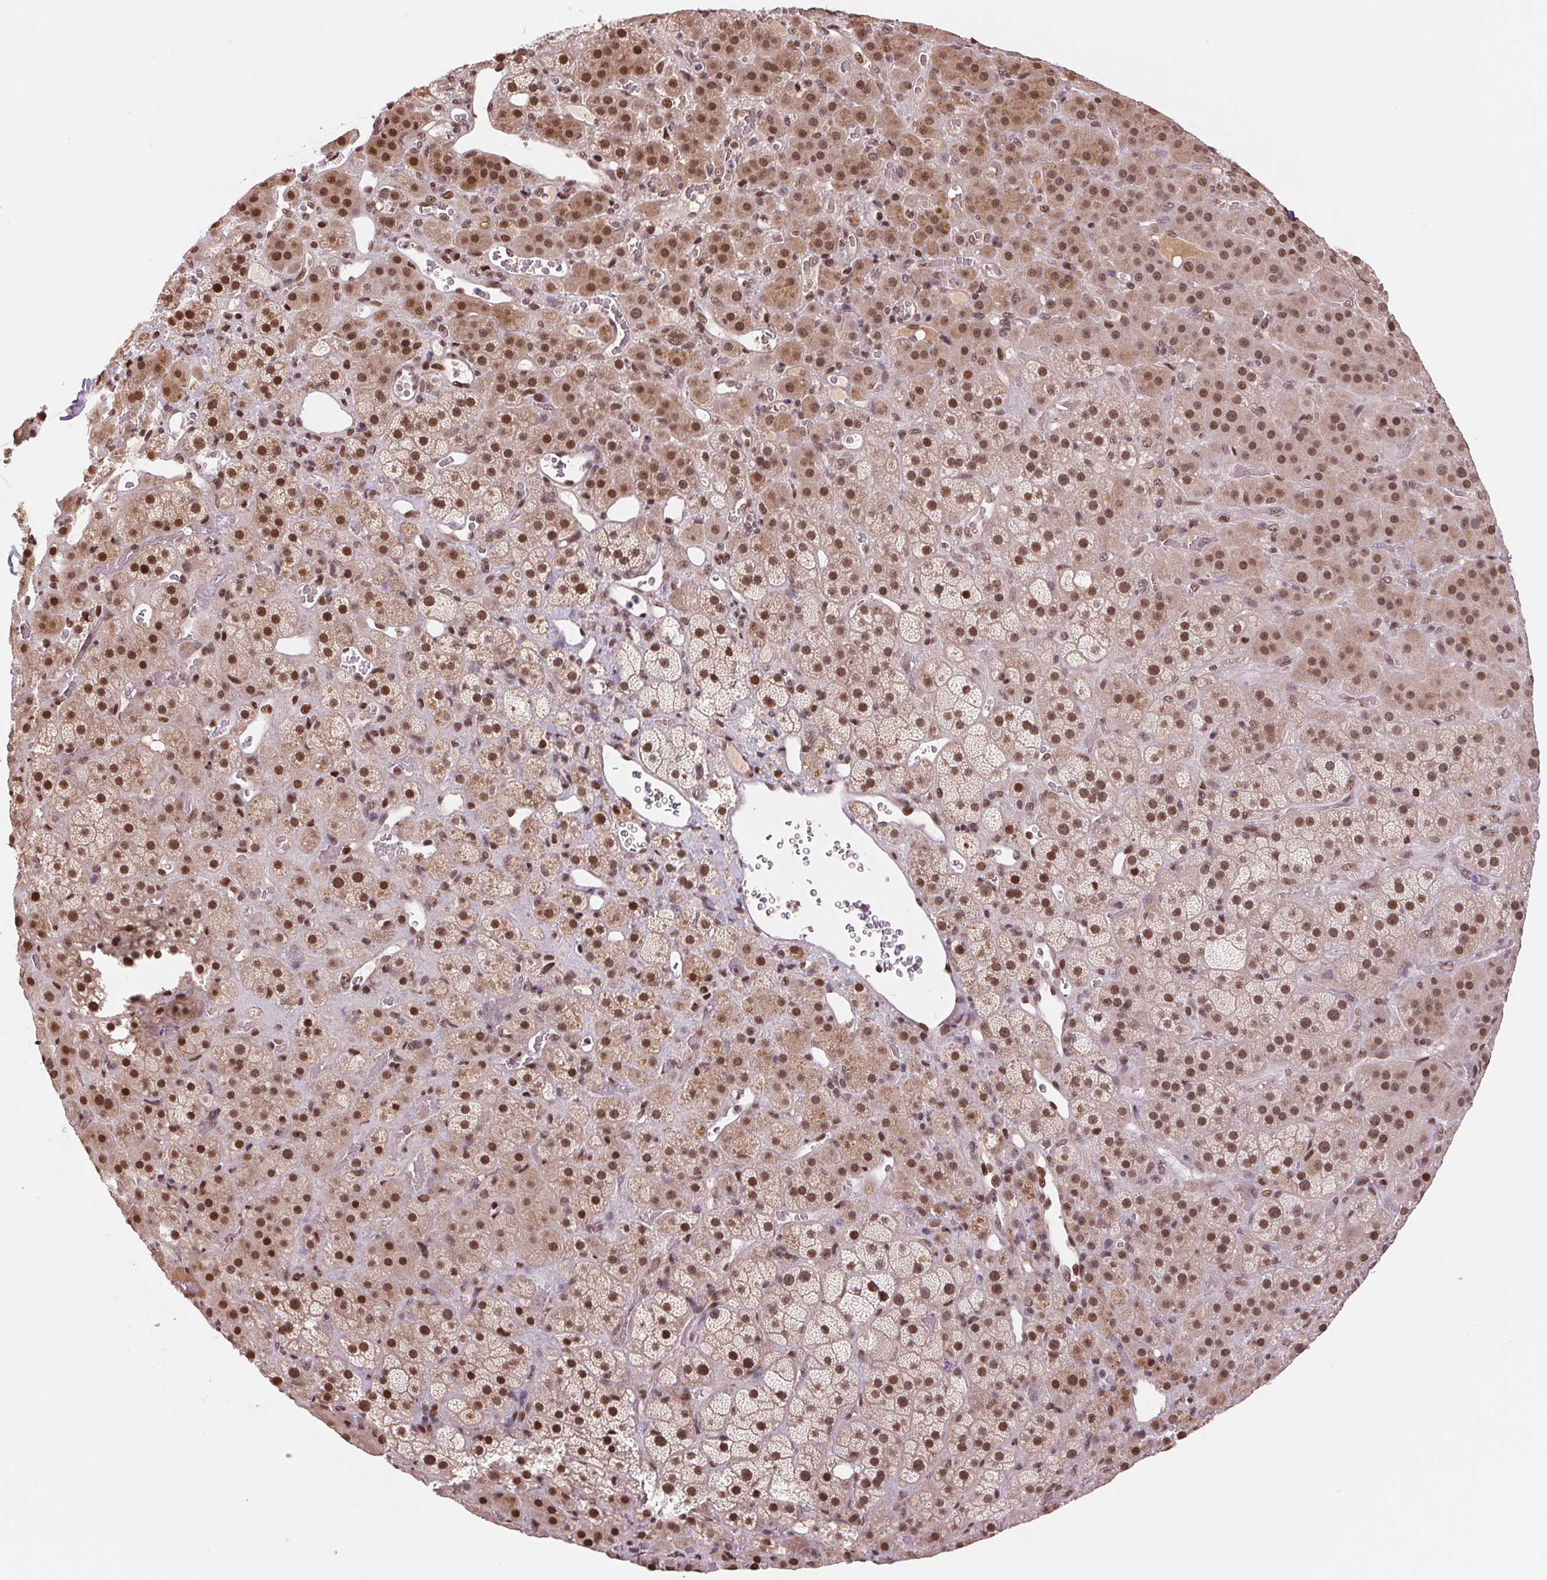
{"staining": {"intensity": "strong", "quantity": "25%-75%", "location": "cytoplasmic/membranous,nuclear"}, "tissue": "adrenal gland", "cell_type": "Glandular cells", "image_type": "normal", "snomed": [{"axis": "morphology", "description": "Normal tissue, NOS"}, {"axis": "topography", "description": "Adrenal gland"}], "caption": "A micrograph of human adrenal gland stained for a protein demonstrates strong cytoplasmic/membranous,nuclear brown staining in glandular cells.", "gene": "RAD23A", "patient": {"sex": "male", "age": 57}}